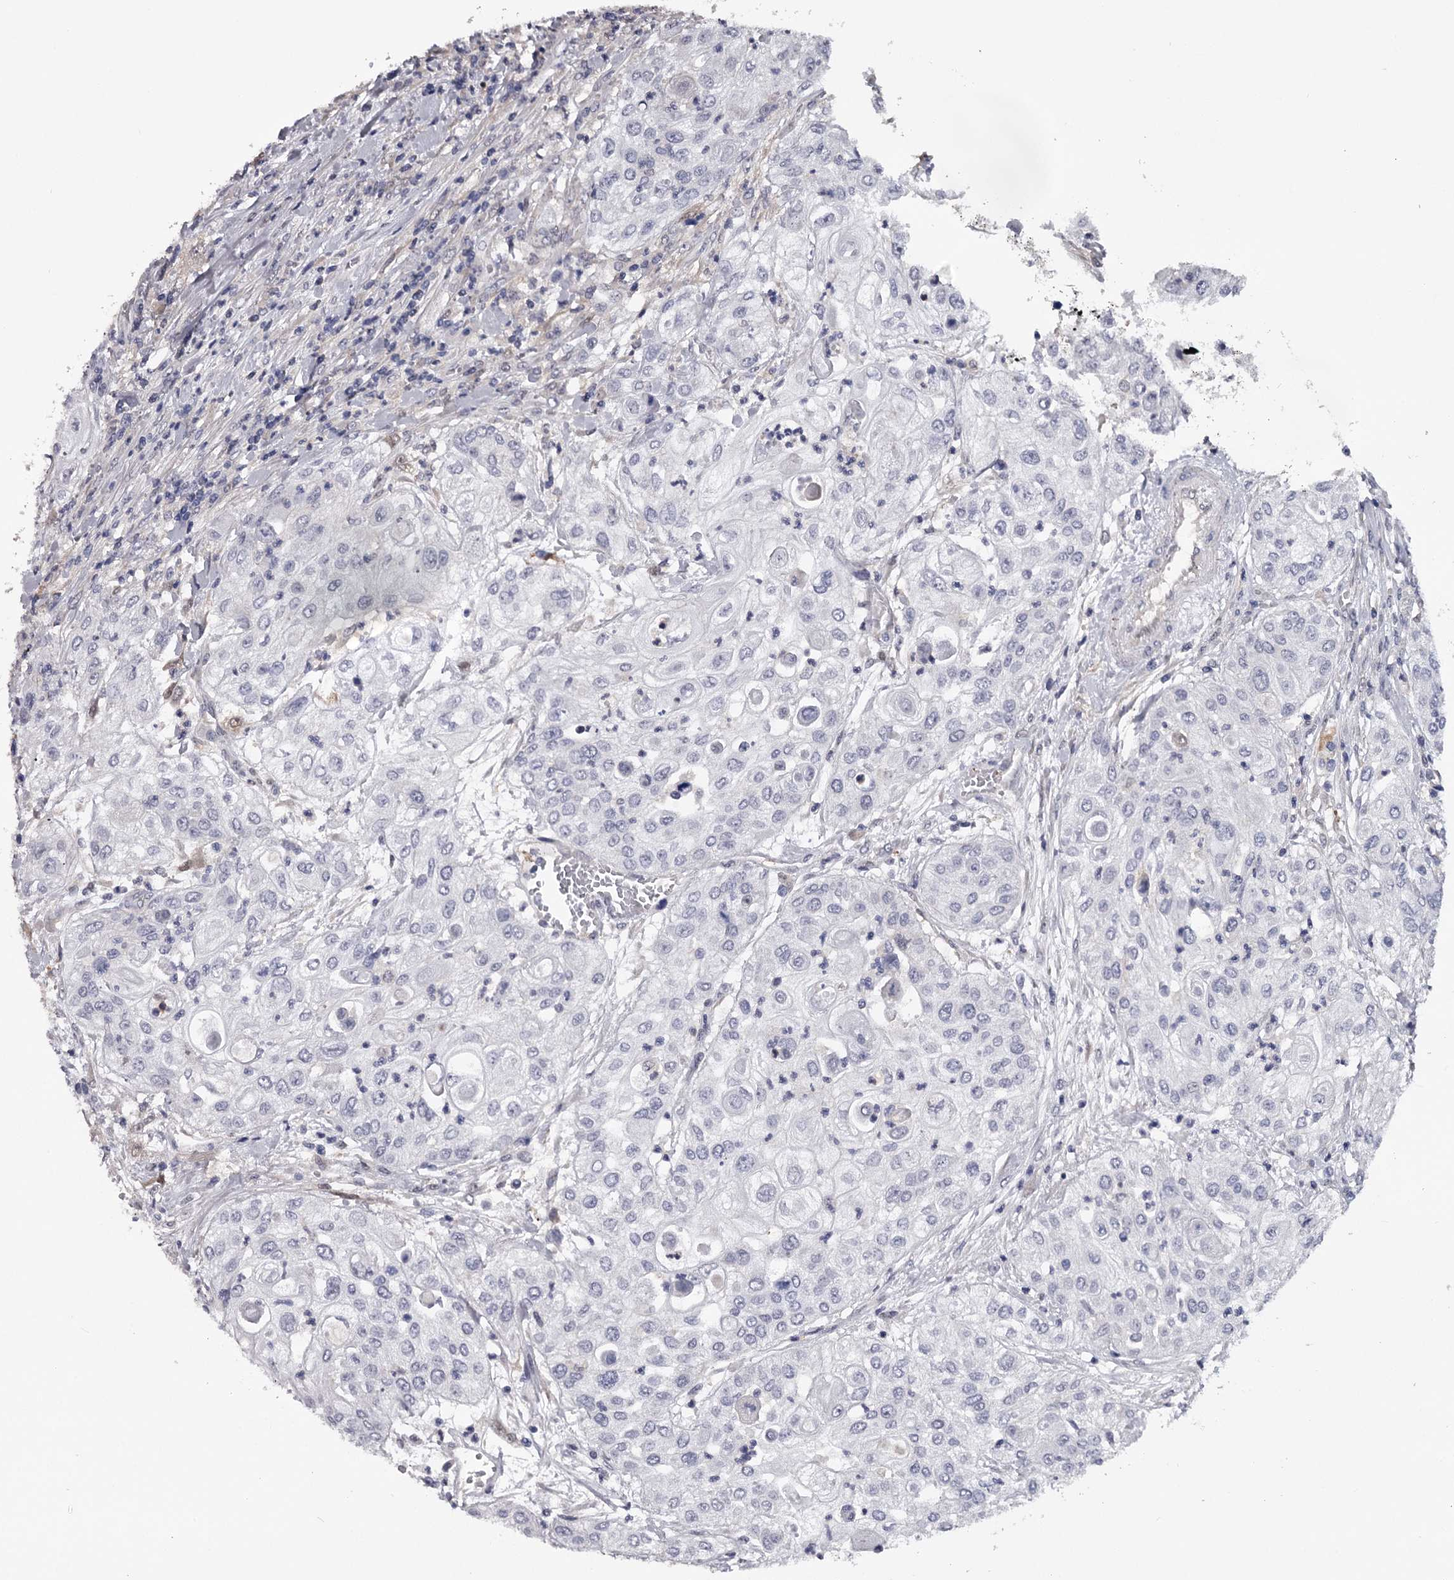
{"staining": {"intensity": "negative", "quantity": "none", "location": "none"}, "tissue": "urothelial cancer", "cell_type": "Tumor cells", "image_type": "cancer", "snomed": [{"axis": "morphology", "description": "Urothelial carcinoma, High grade"}, {"axis": "topography", "description": "Urinary bladder"}], "caption": "Human urothelial cancer stained for a protein using immunohistochemistry (IHC) reveals no positivity in tumor cells.", "gene": "GSTO1", "patient": {"sex": "female", "age": 79}}